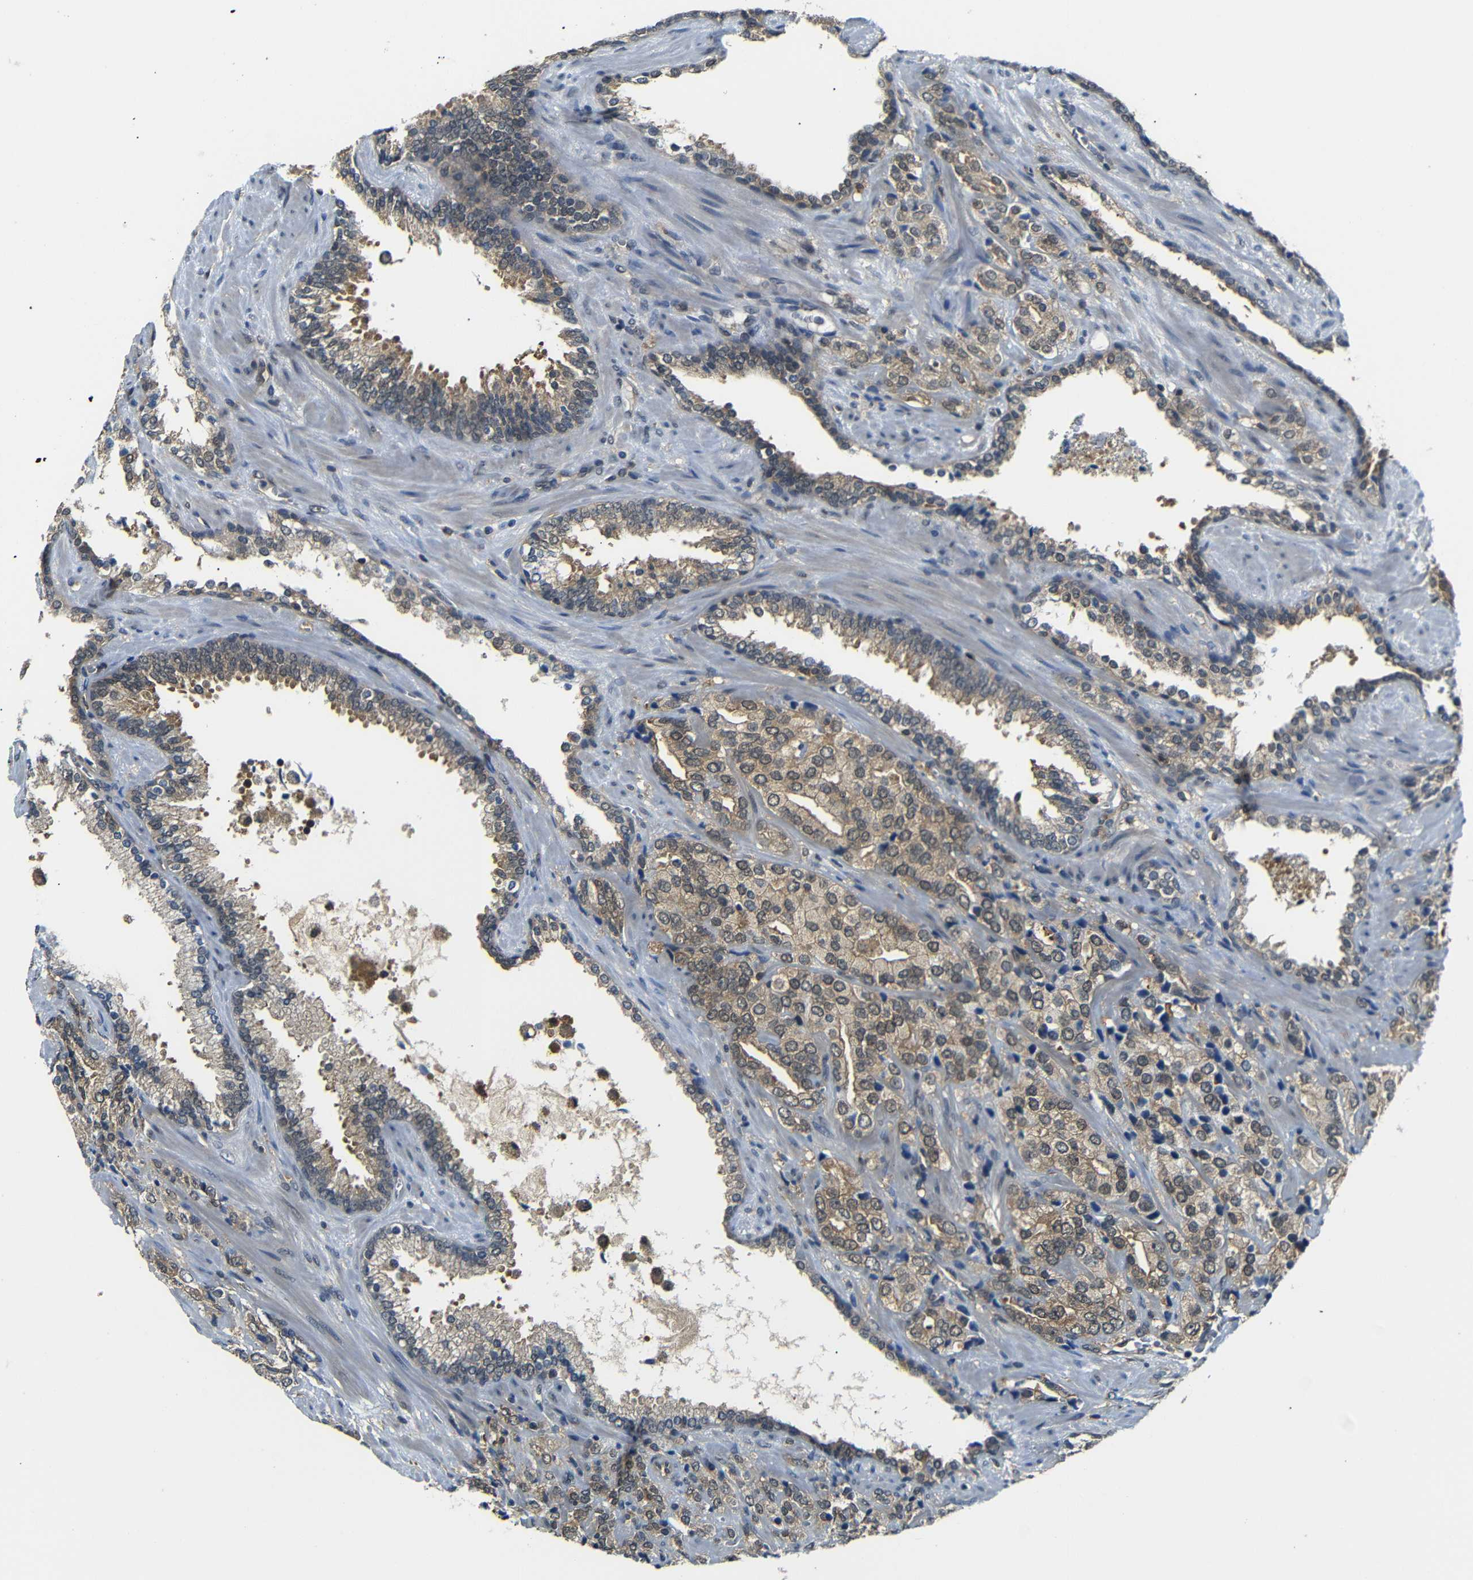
{"staining": {"intensity": "moderate", "quantity": ">75%", "location": "cytoplasmic/membranous"}, "tissue": "prostate cancer", "cell_type": "Tumor cells", "image_type": "cancer", "snomed": [{"axis": "morphology", "description": "Adenocarcinoma, High grade"}, {"axis": "topography", "description": "Prostate"}], "caption": "Approximately >75% of tumor cells in prostate cancer display moderate cytoplasmic/membranous protein expression as visualized by brown immunohistochemical staining.", "gene": "UBXN1", "patient": {"sex": "male", "age": 71}}